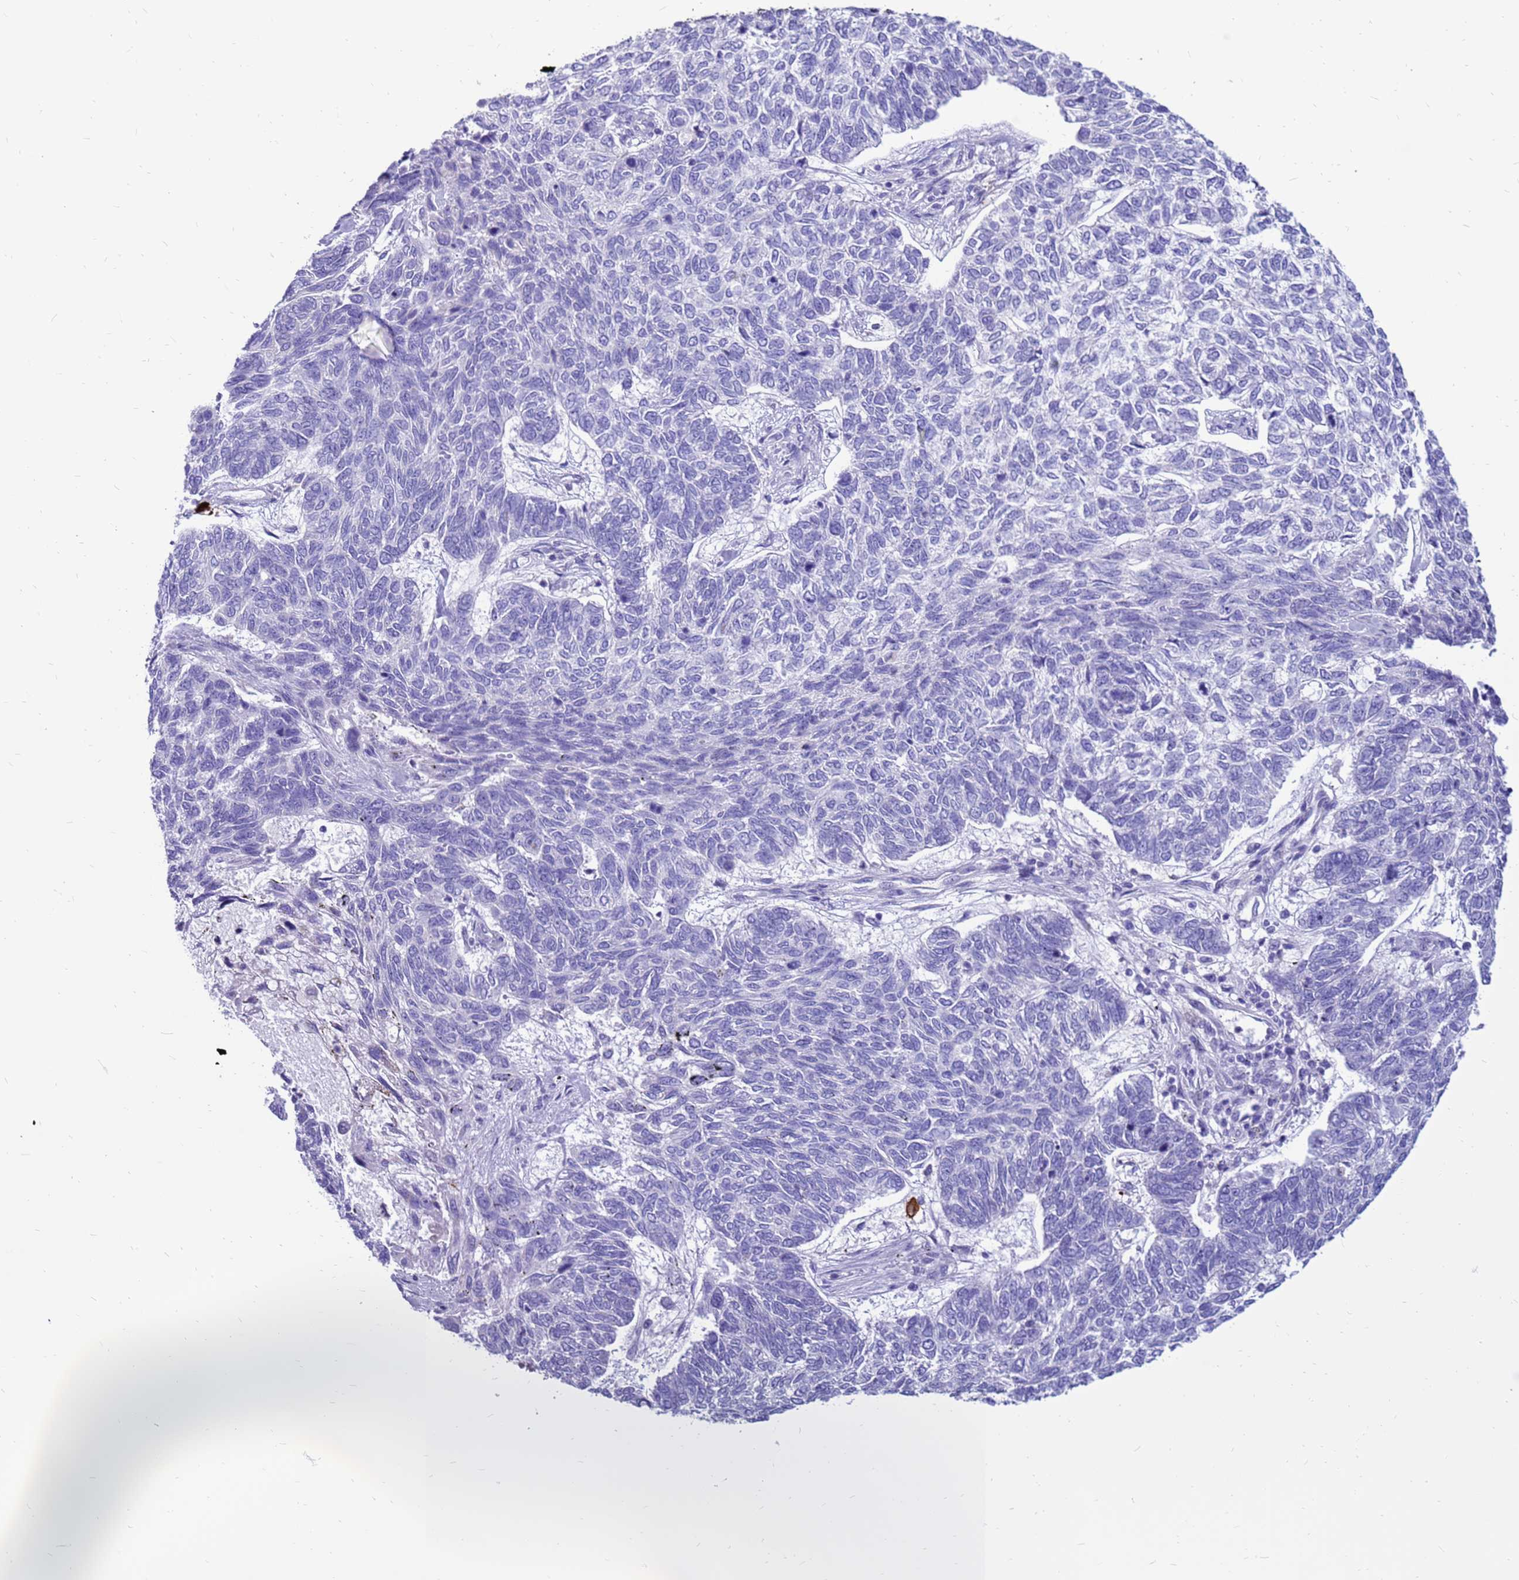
{"staining": {"intensity": "negative", "quantity": "none", "location": "none"}, "tissue": "skin cancer", "cell_type": "Tumor cells", "image_type": "cancer", "snomed": [{"axis": "morphology", "description": "Basal cell carcinoma"}, {"axis": "topography", "description": "Skin"}], "caption": "Immunohistochemical staining of skin cancer (basal cell carcinoma) reveals no significant staining in tumor cells. (Brightfield microscopy of DAB (3,3'-diaminobenzidine) immunohistochemistry (IHC) at high magnification).", "gene": "PDE10A", "patient": {"sex": "female", "age": 65}}